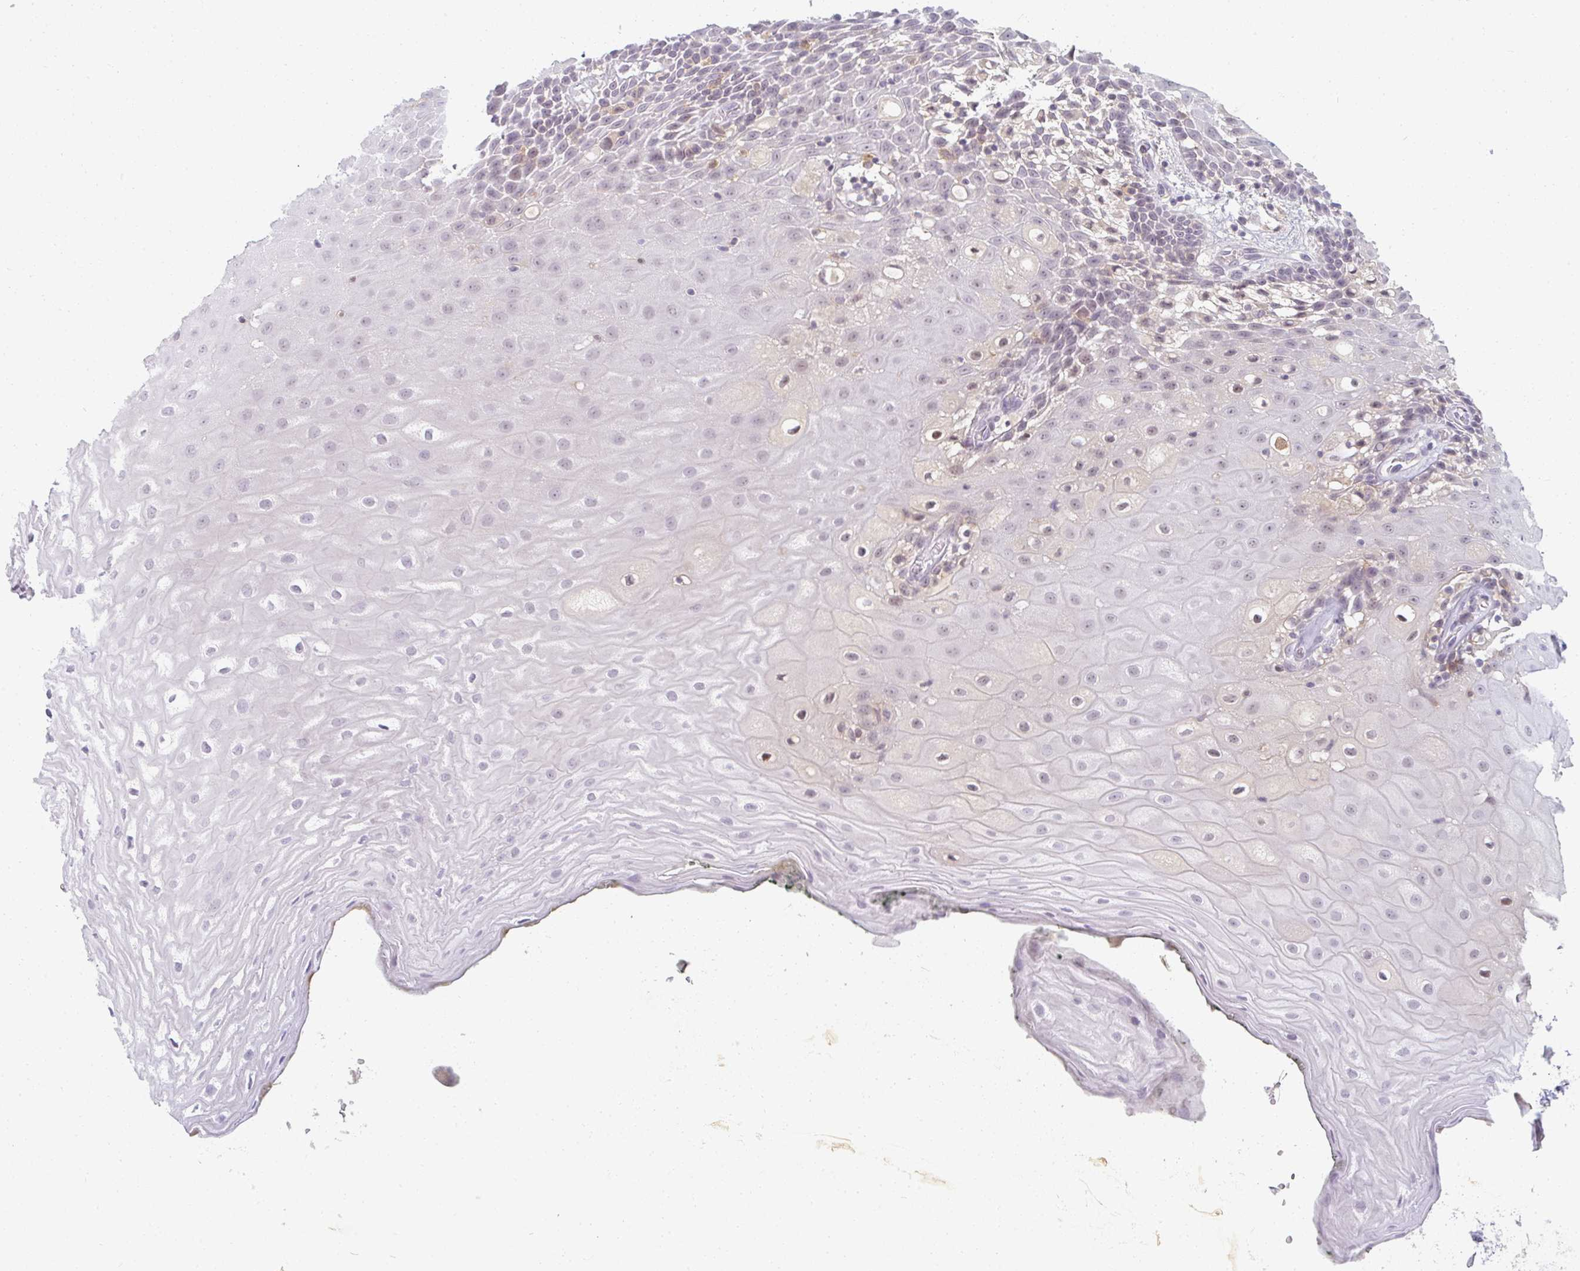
{"staining": {"intensity": "weak", "quantity": "<25%", "location": "nuclear"}, "tissue": "oral mucosa", "cell_type": "Squamous epithelial cells", "image_type": "normal", "snomed": [{"axis": "morphology", "description": "Normal tissue, NOS"}, {"axis": "morphology", "description": "Squamous cell carcinoma, NOS"}, {"axis": "topography", "description": "Oral tissue"}, {"axis": "topography", "description": "Head-Neck"}], "caption": "DAB immunohistochemical staining of benign oral mucosa reveals no significant expression in squamous epithelial cells.", "gene": "PPFIA4", "patient": {"sex": "male", "age": 64}}